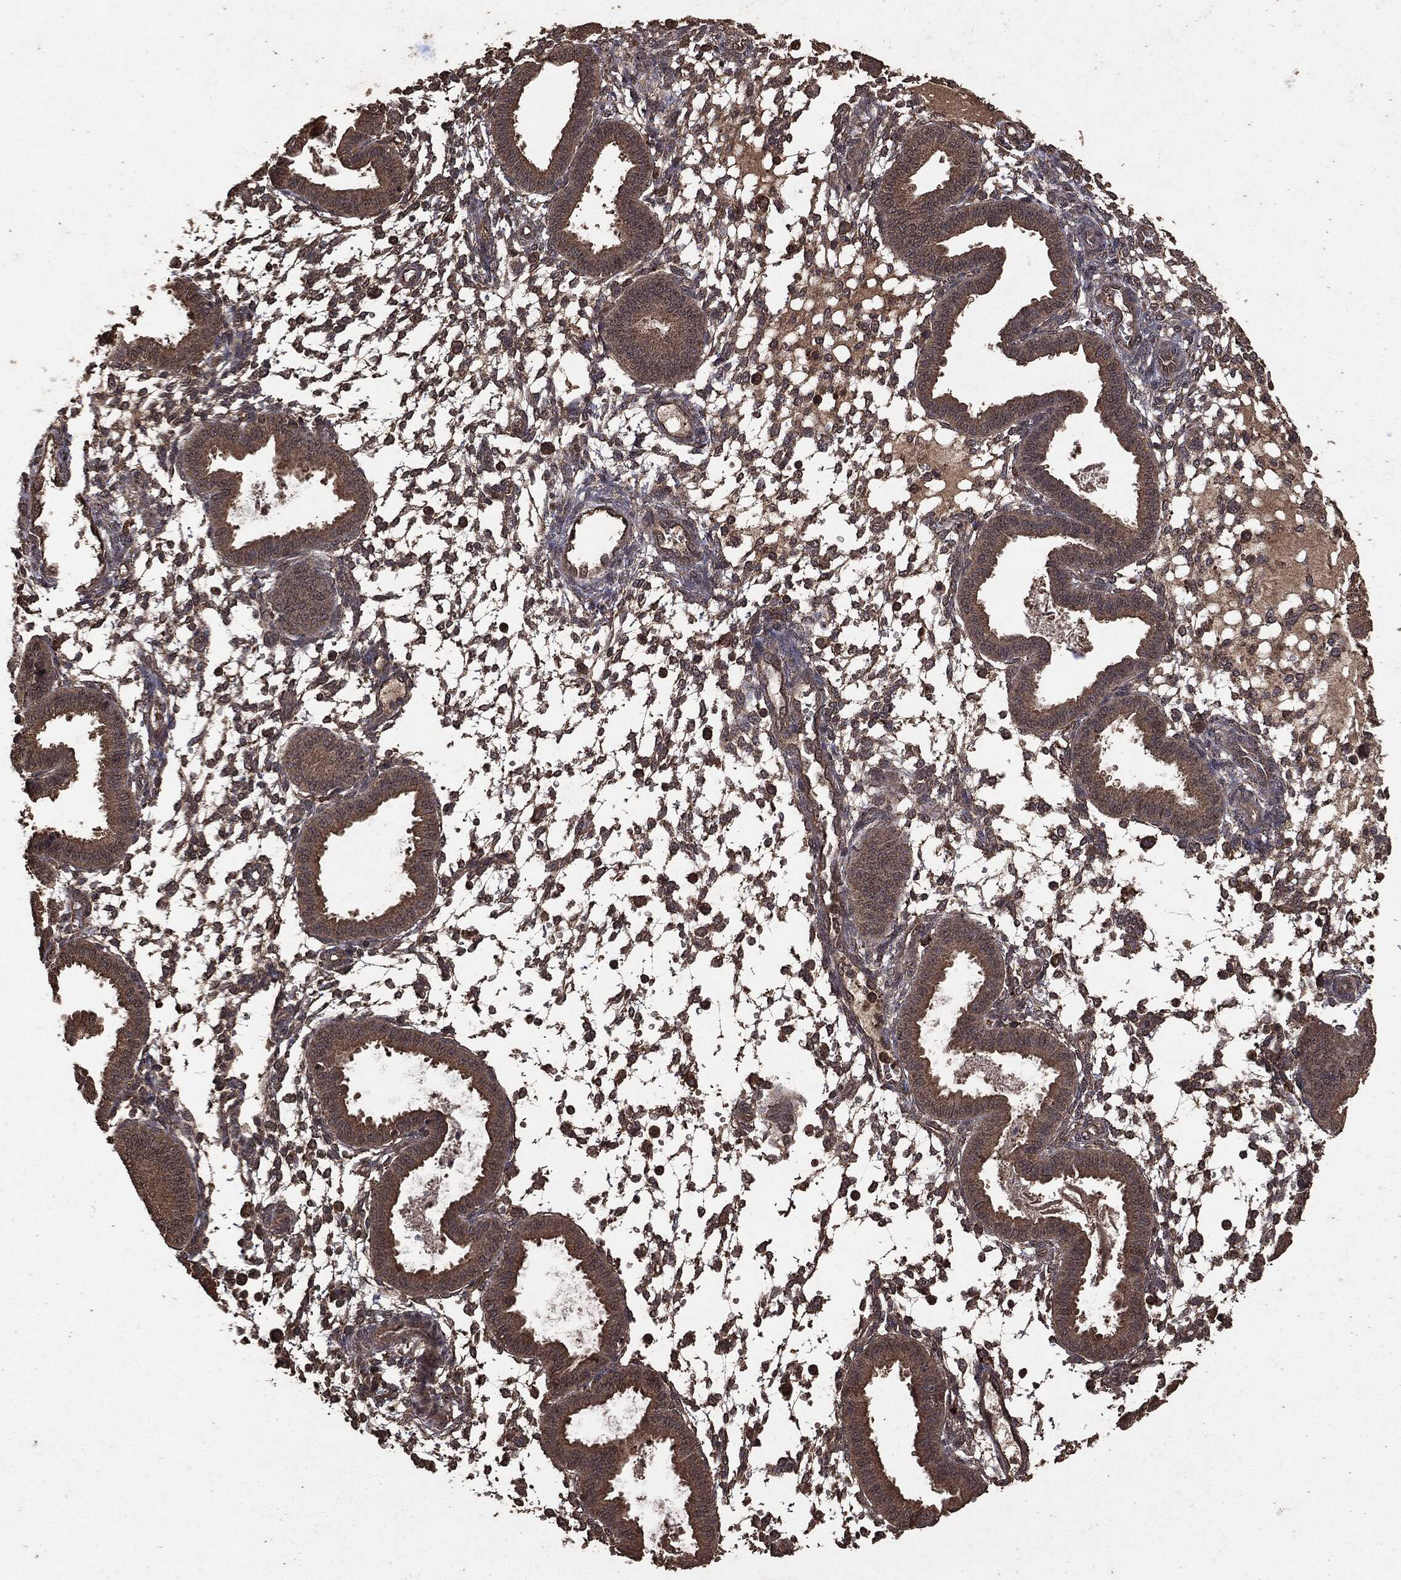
{"staining": {"intensity": "negative", "quantity": "none", "location": "none"}, "tissue": "endometrium", "cell_type": "Cells in endometrial stroma", "image_type": "normal", "snomed": [{"axis": "morphology", "description": "Normal tissue, NOS"}, {"axis": "topography", "description": "Endometrium"}], "caption": "An image of human endometrium is negative for staining in cells in endometrial stroma. (Immunohistochemistry, brightfield microscopy, high magnification).", "gene": "NME1", "patient": {"sex": "female", "age": 43}}